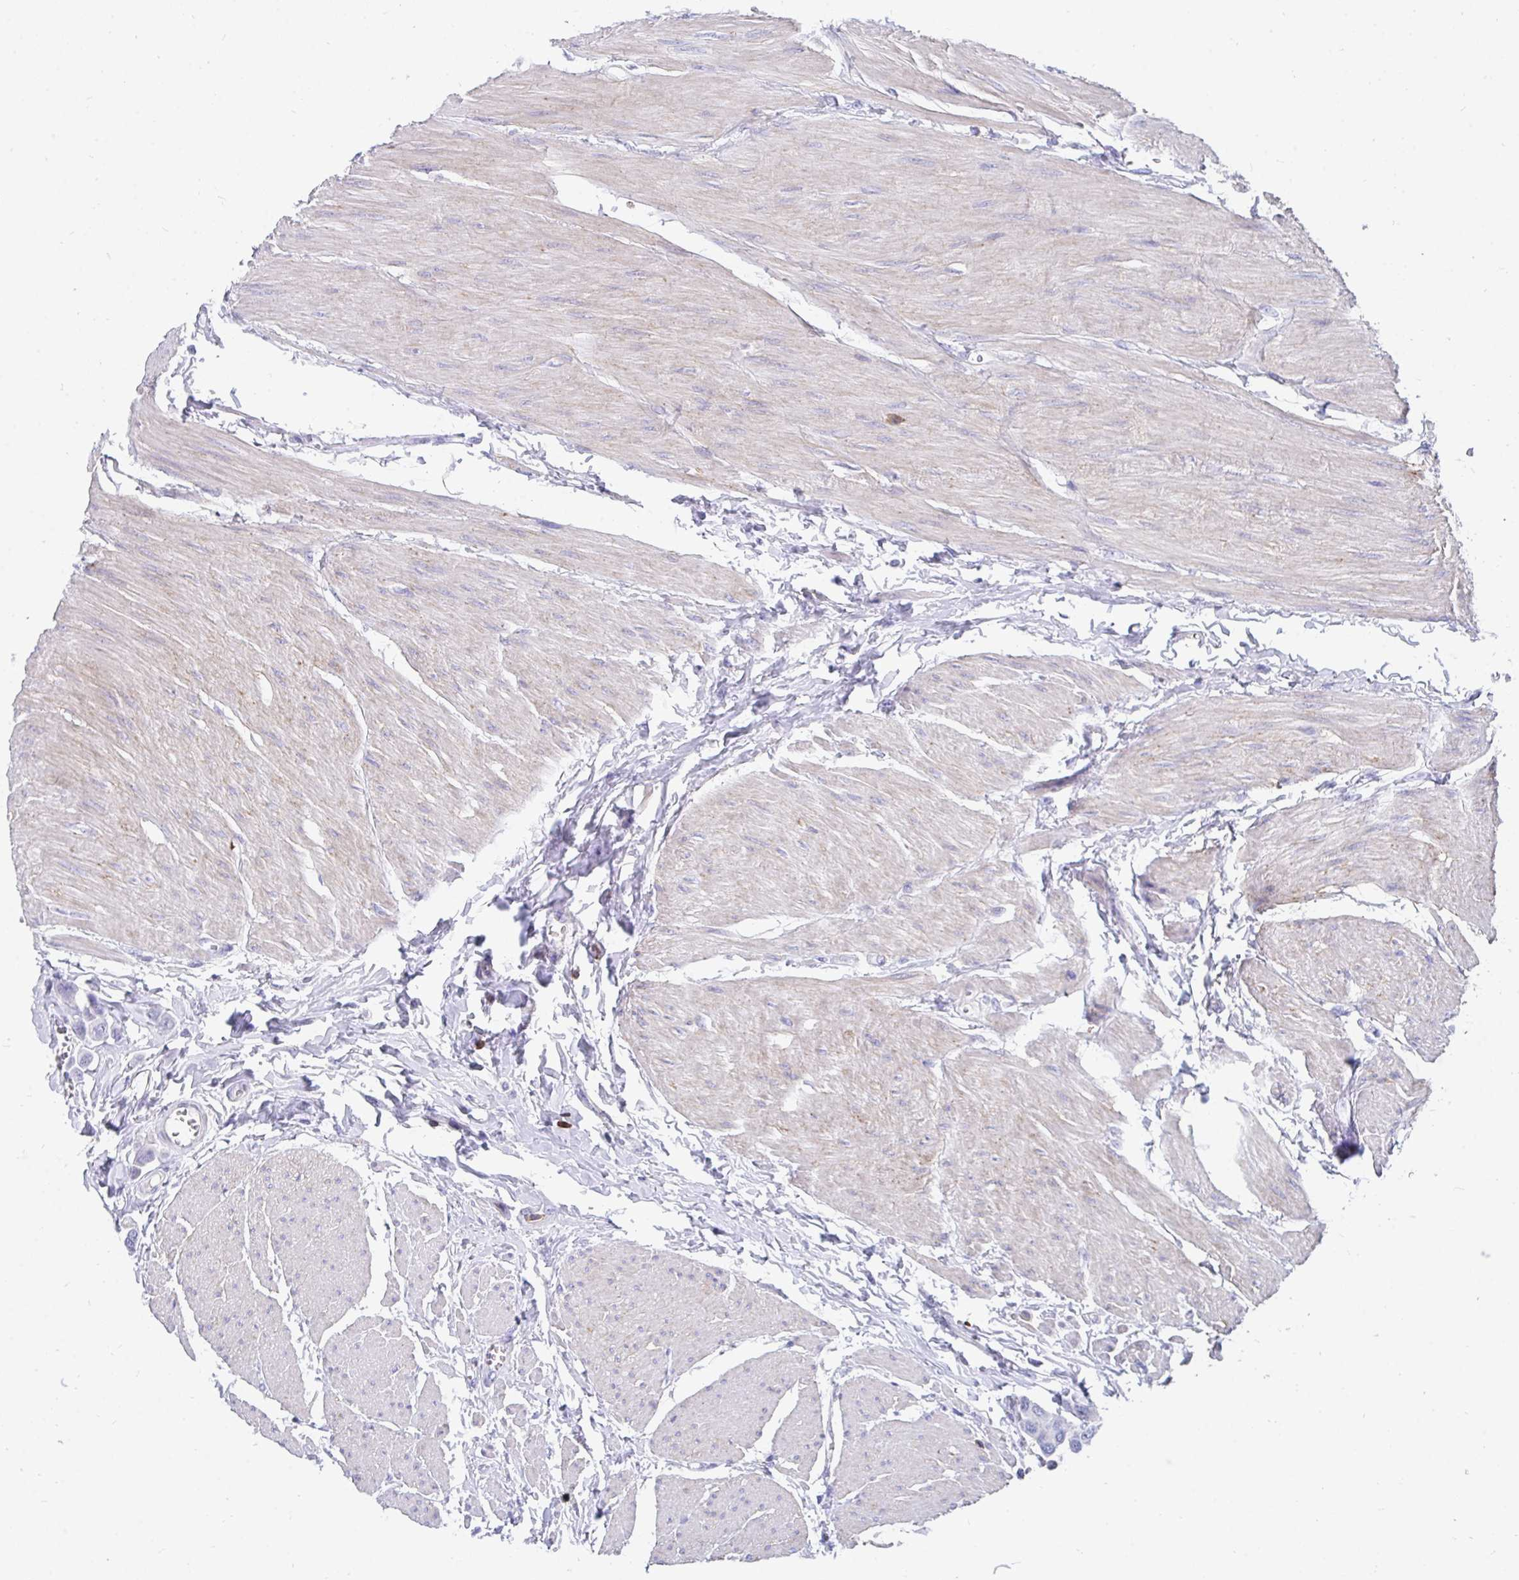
{"staining": {"intensity": "negative", "quantity": "none", "location": "none"}, "tissue": "urothelial cancer", "cell_type": "Tumor cells", "image_type": "cancer", "snomed": [{"axis": "morphology", "description": "Urothelial carcinoma, High grade"}, {"axis": "topography", "description": "Urinary bladder"}], "caption": "DAB immunohistochemical staining of human high-grade urothelial carcinoma reveals no significant staining in tumor cells. Brightfield microscopy of IHC stained with DAB (3,3'-diaminobenzidine) (brown) and hematoxylin (blue), captured at high magnification.", "gene": "CD7", "patient": {"sex": "male", "age": 50}}